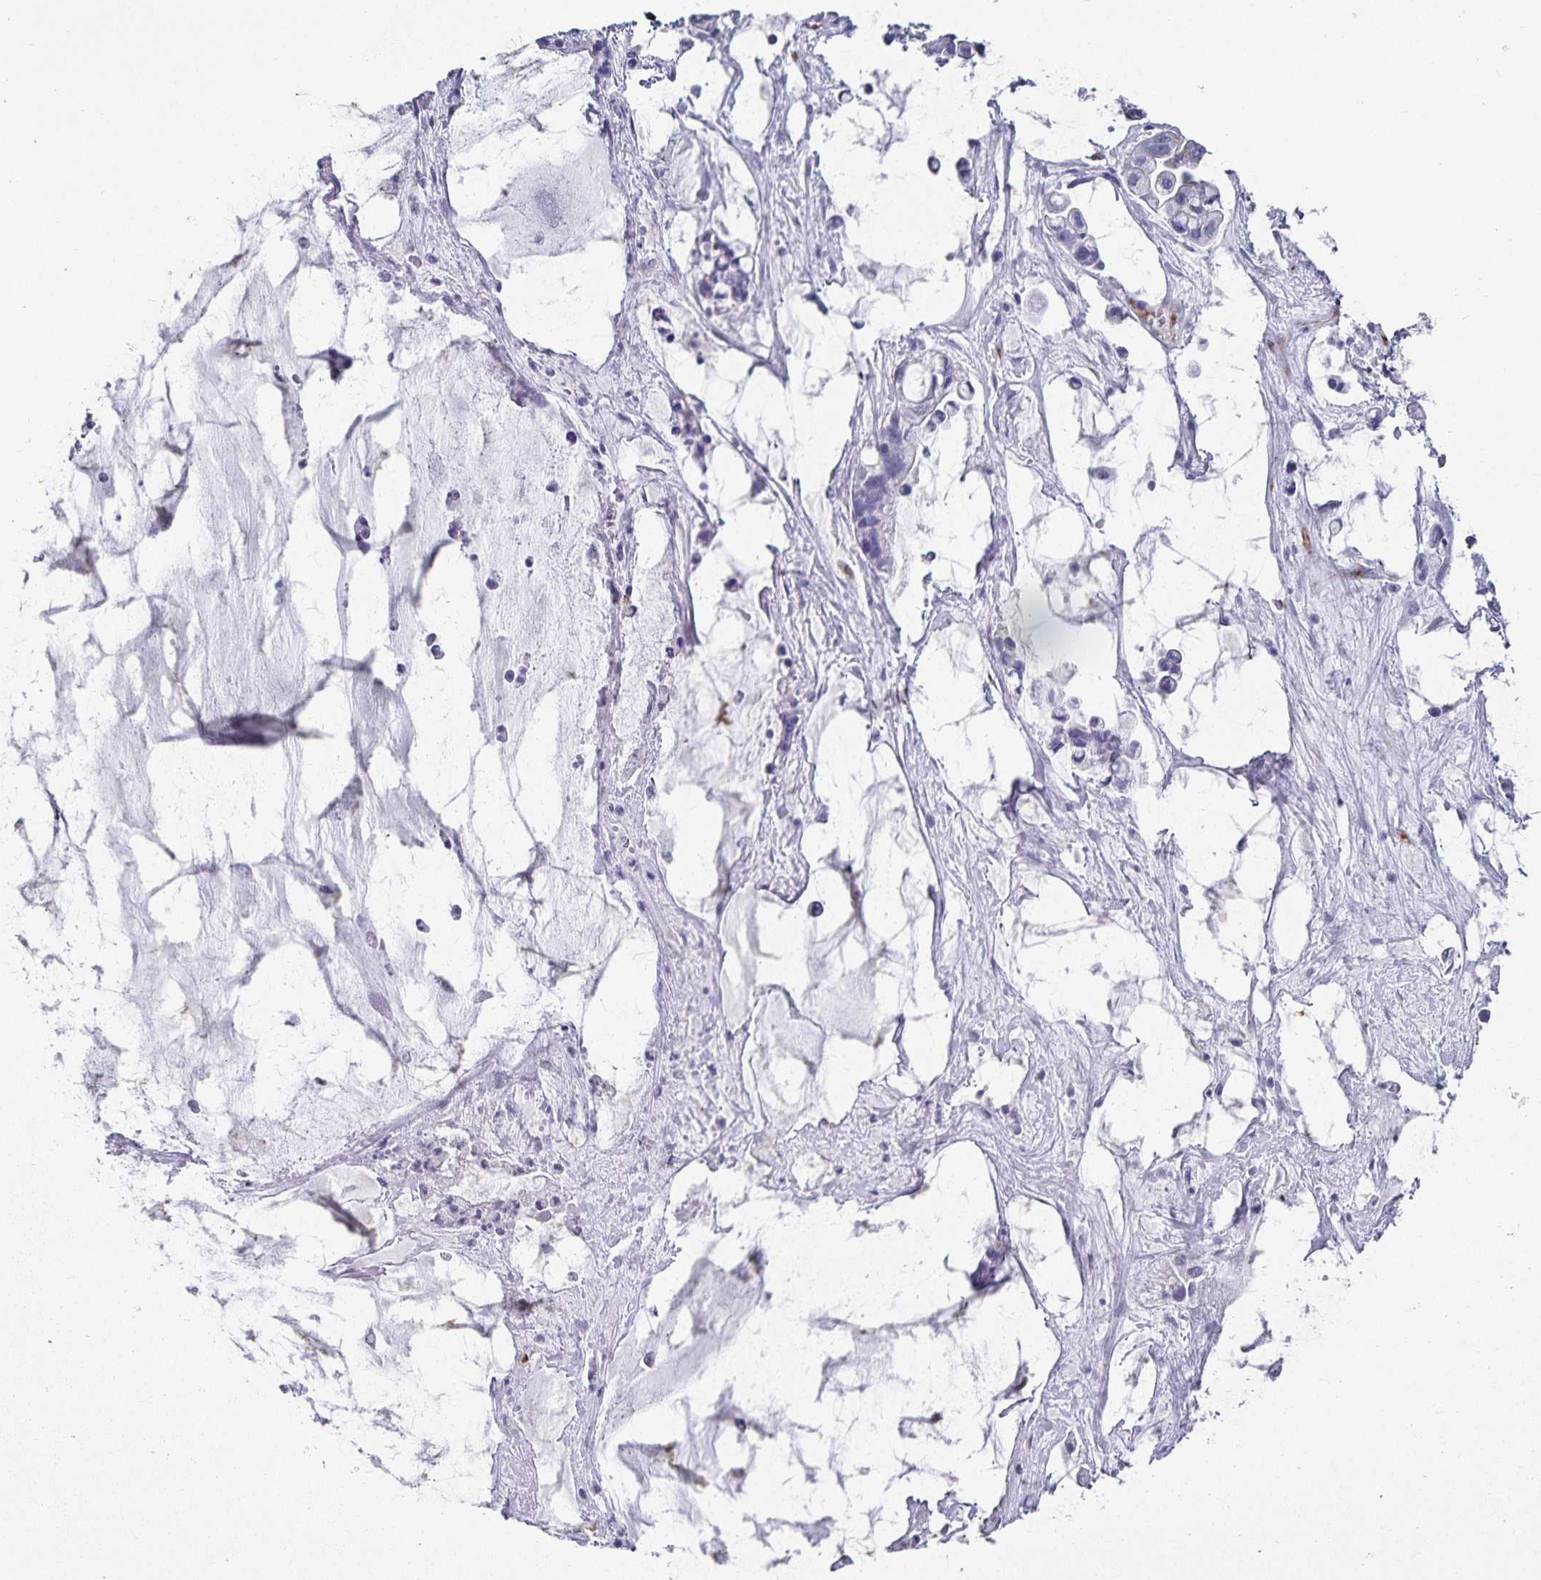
{"staining": {"intensity": "negative", "quantity": "none", "location": "none"}, "tissue": "ovarian cancer", "cell_type": "Tumor cells", "image_type": "cancer", "snomed": [{"axis": "morphology", "description": "Cystadenocarcinoma, mucinous, NOS"}, {"axis": "topography", "description": "Ovary"}], "caption": "Immunohistochemistry (IHC) of ovarian cancer exhibits no staining in tumor cells.", "gene": "PODXL", "patient": {"sex": "female", "age": 63}}